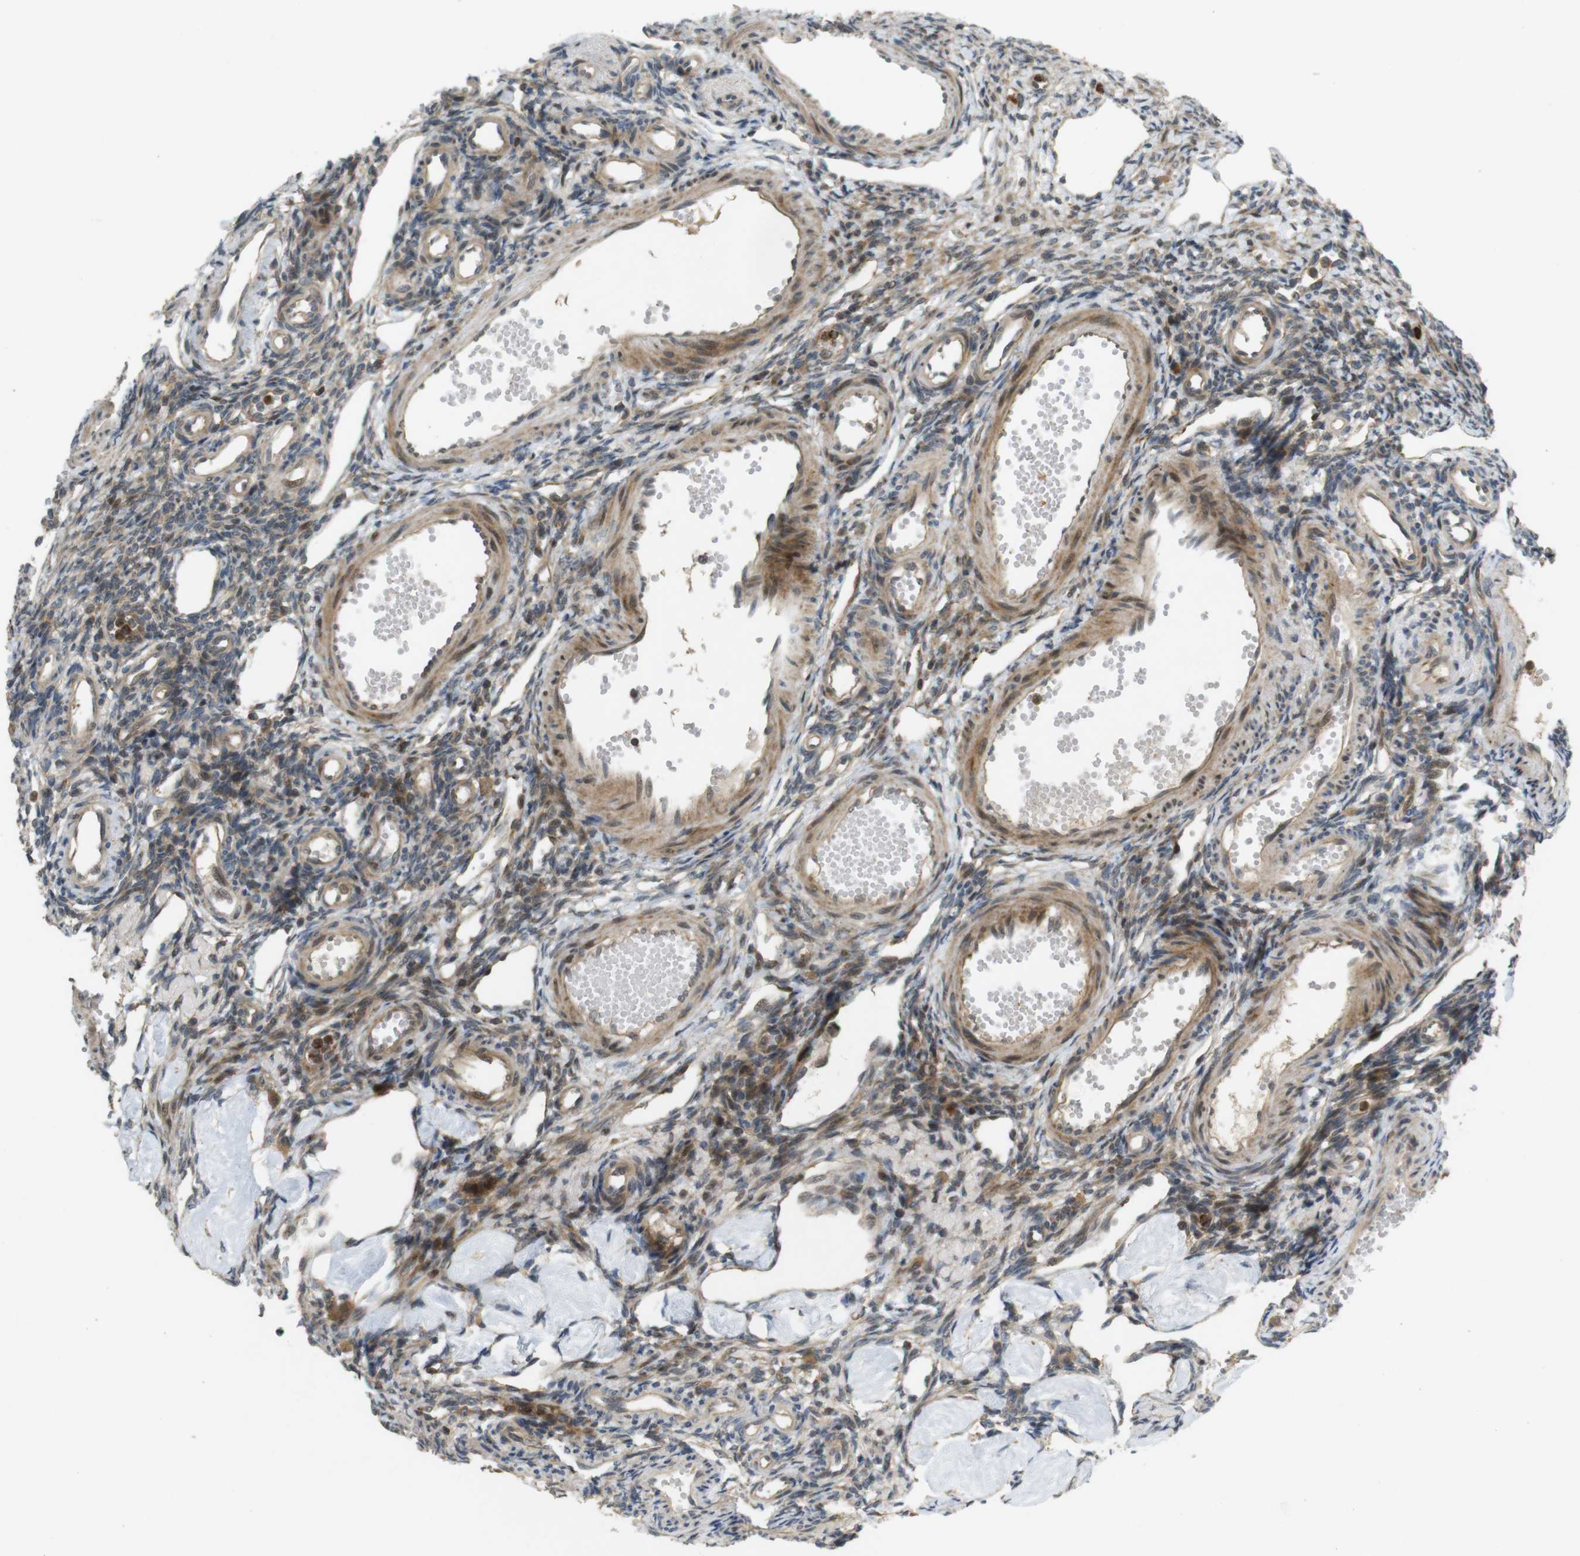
{"staining": {"intensity": "weak", "quantity": "25%-75%", "location": "cytoplasmic/membranous"}, "tissue": "ovary", "cell_type": "Ovarian stroma cells", "image_type": "normal", "snomed": [{"axis": "morphology", "description": "Normal tissue, NOS"}, {"axis": "topography", "description": "Ovary"}], "caption": "Immunohistochemistry (IHC) (DAB) staining of normal human ovary shows weak cytoplasmic/membranous protein positivity in approximately 25%-75% of ovarian stroma cells. (IHC, brightfield microscopy, high magnification).", "gene": "TMX3", "patient": {"sex": "female", "age": 33}}